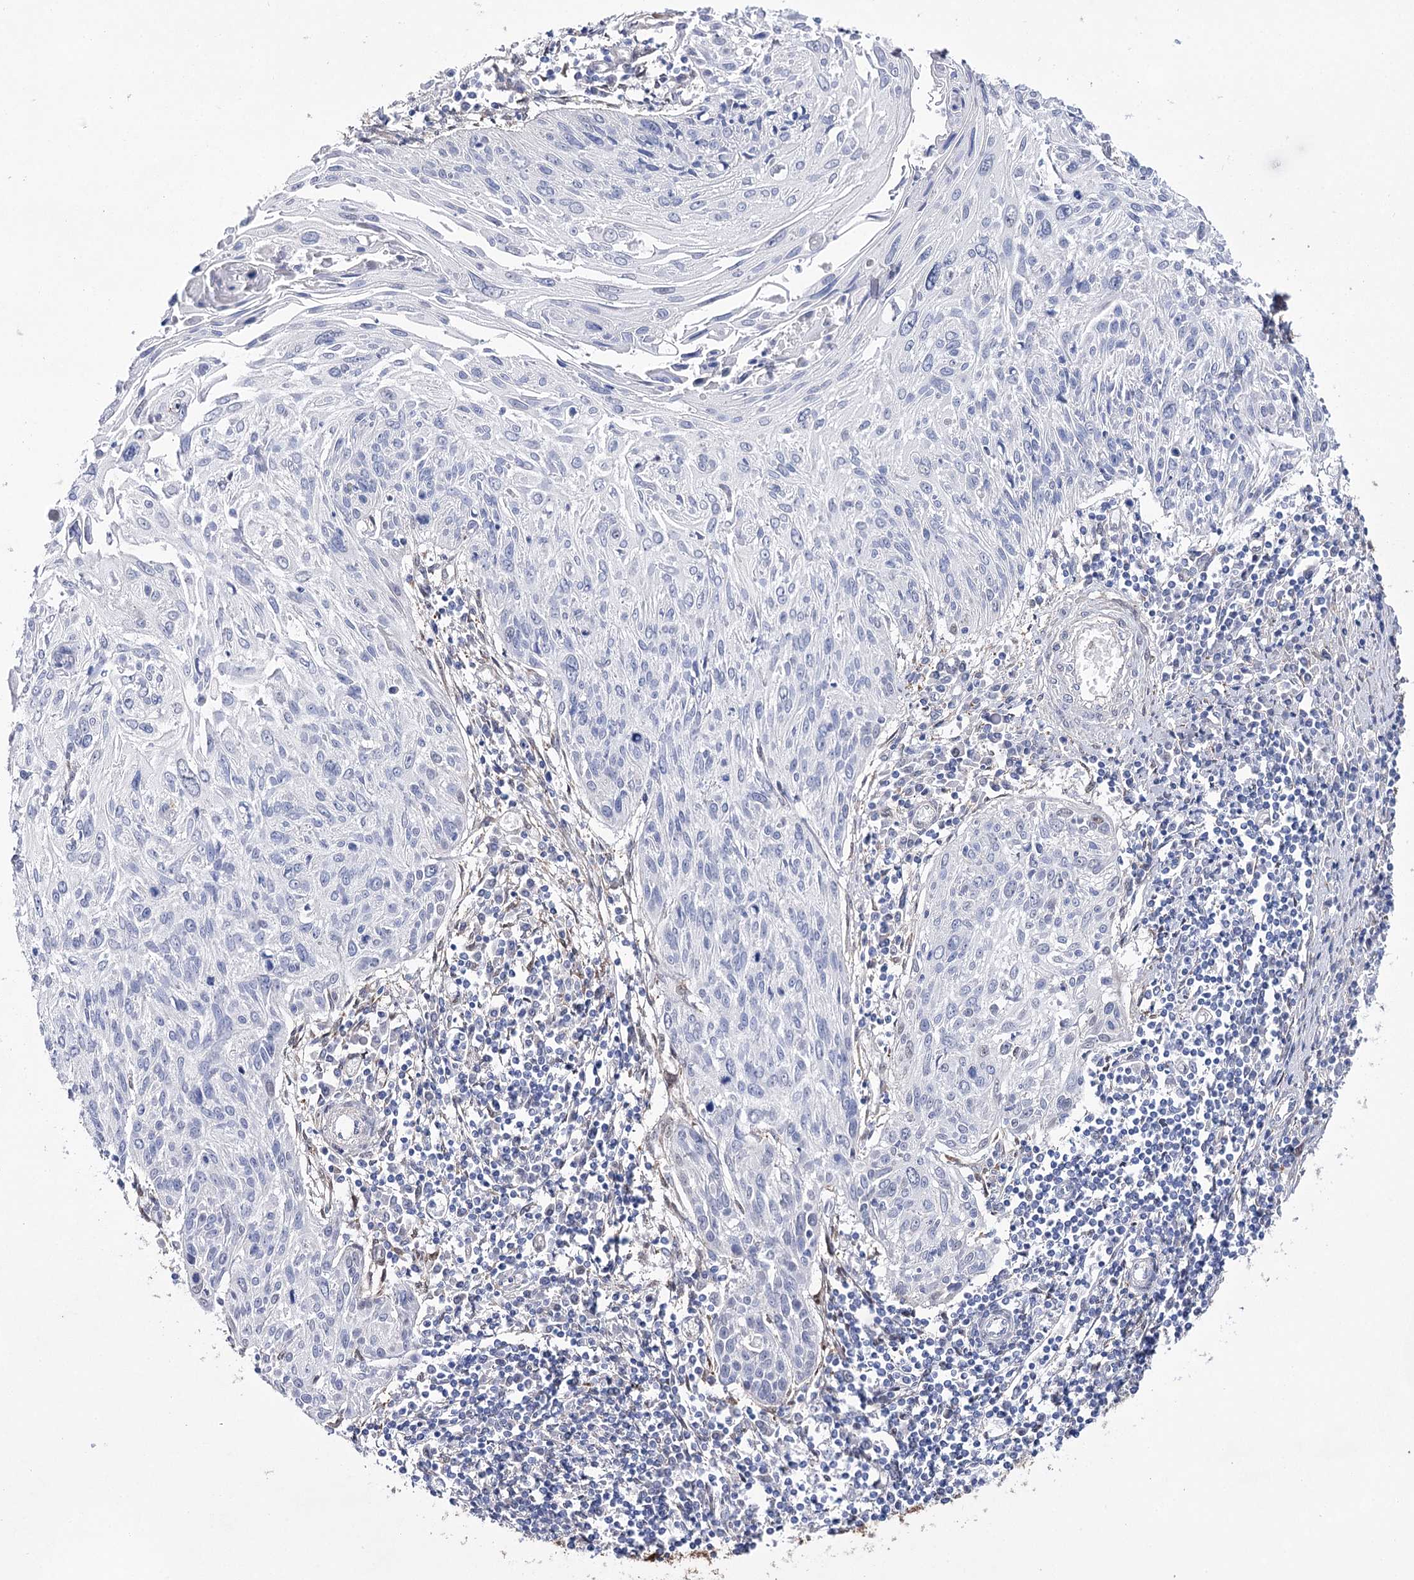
{"staining": {"intensity": "negative", "quantity": "none", "location": "none"}, "tissue": "cervical cancer", "cell_type": "Tumor cells", "image_type": "cancer", "snomed": [{"axis": "morphology", "description": "Squamous cell carcinoma, NOS"}, {"axis": "topography", "description": "Cervix"}], "caption": "A high-resolution histopathology image shows immunohistochemistry (IHC) staining of squamous cell carcinoma (cervical), which exhibits no significant positivity in tumor cells. (Immunohistochemistry (ihc), brightfield microscopy, high magnification).", "gene": "UGDH", "patient": {"sex": "female", "age": 51}}